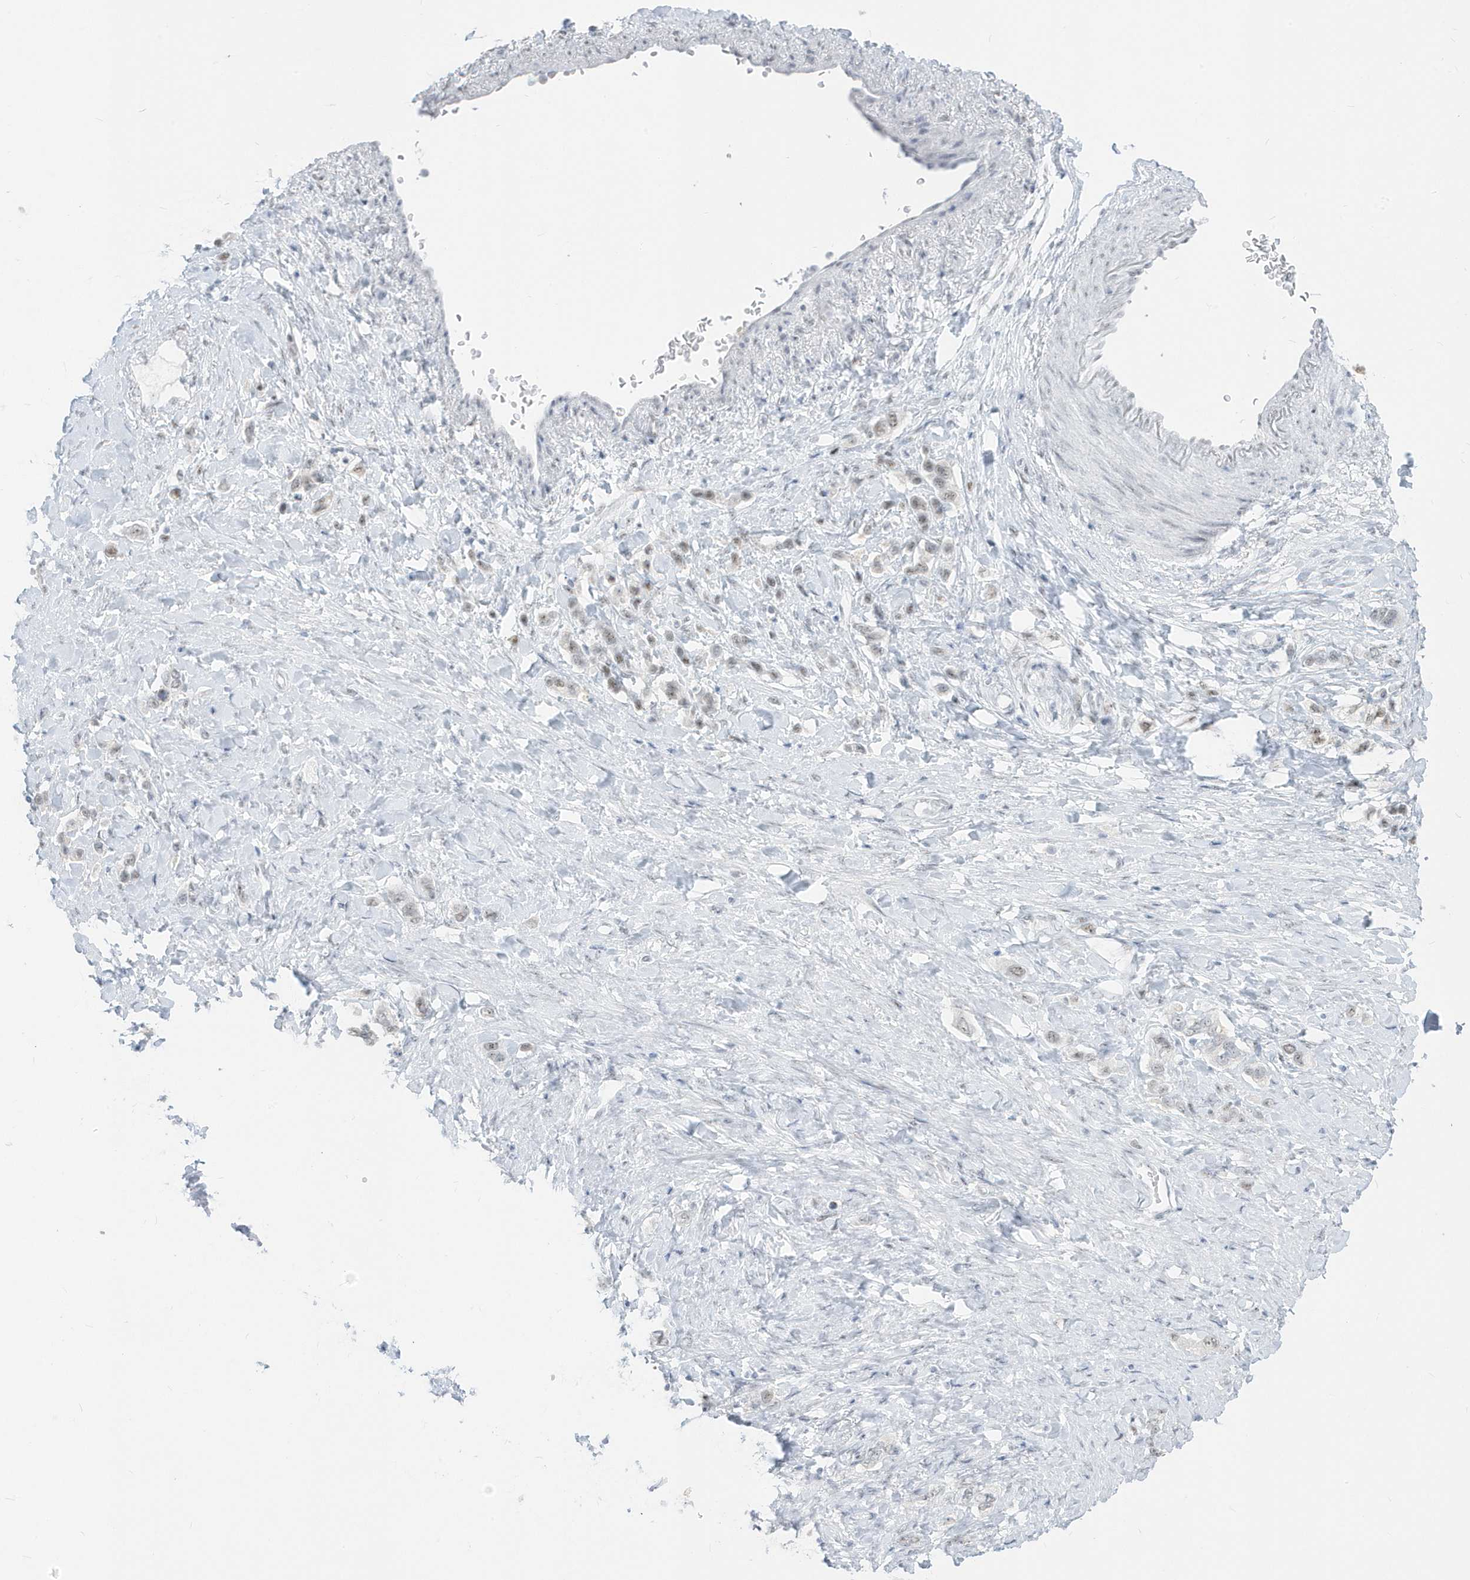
{"staining": {"intensity": "weak", "quantity": ">75%", "location": "nuclear"}, "tissue": "stomach cancer", "cell_type": "Tumor cells", "image_type": "cancer", "snomed": [{"axis": "morphology", "description": "Adenocarcinoma, NOS"}, {"axis": "topography", "description": "Stomach"}], "caption": "A brown stain labels weak nuclear staining of a protein in human stomach cancer (adenocarcinoma) tumor cells. The staining is performed using DAB (3,3'-diaminobenzidine) brown chromogen to label protein expression. The nuclei are counter-stained blue using hematoxylin.", "gene": "PLEKHN1", "patient": {"sex": "female", "age": 65}}